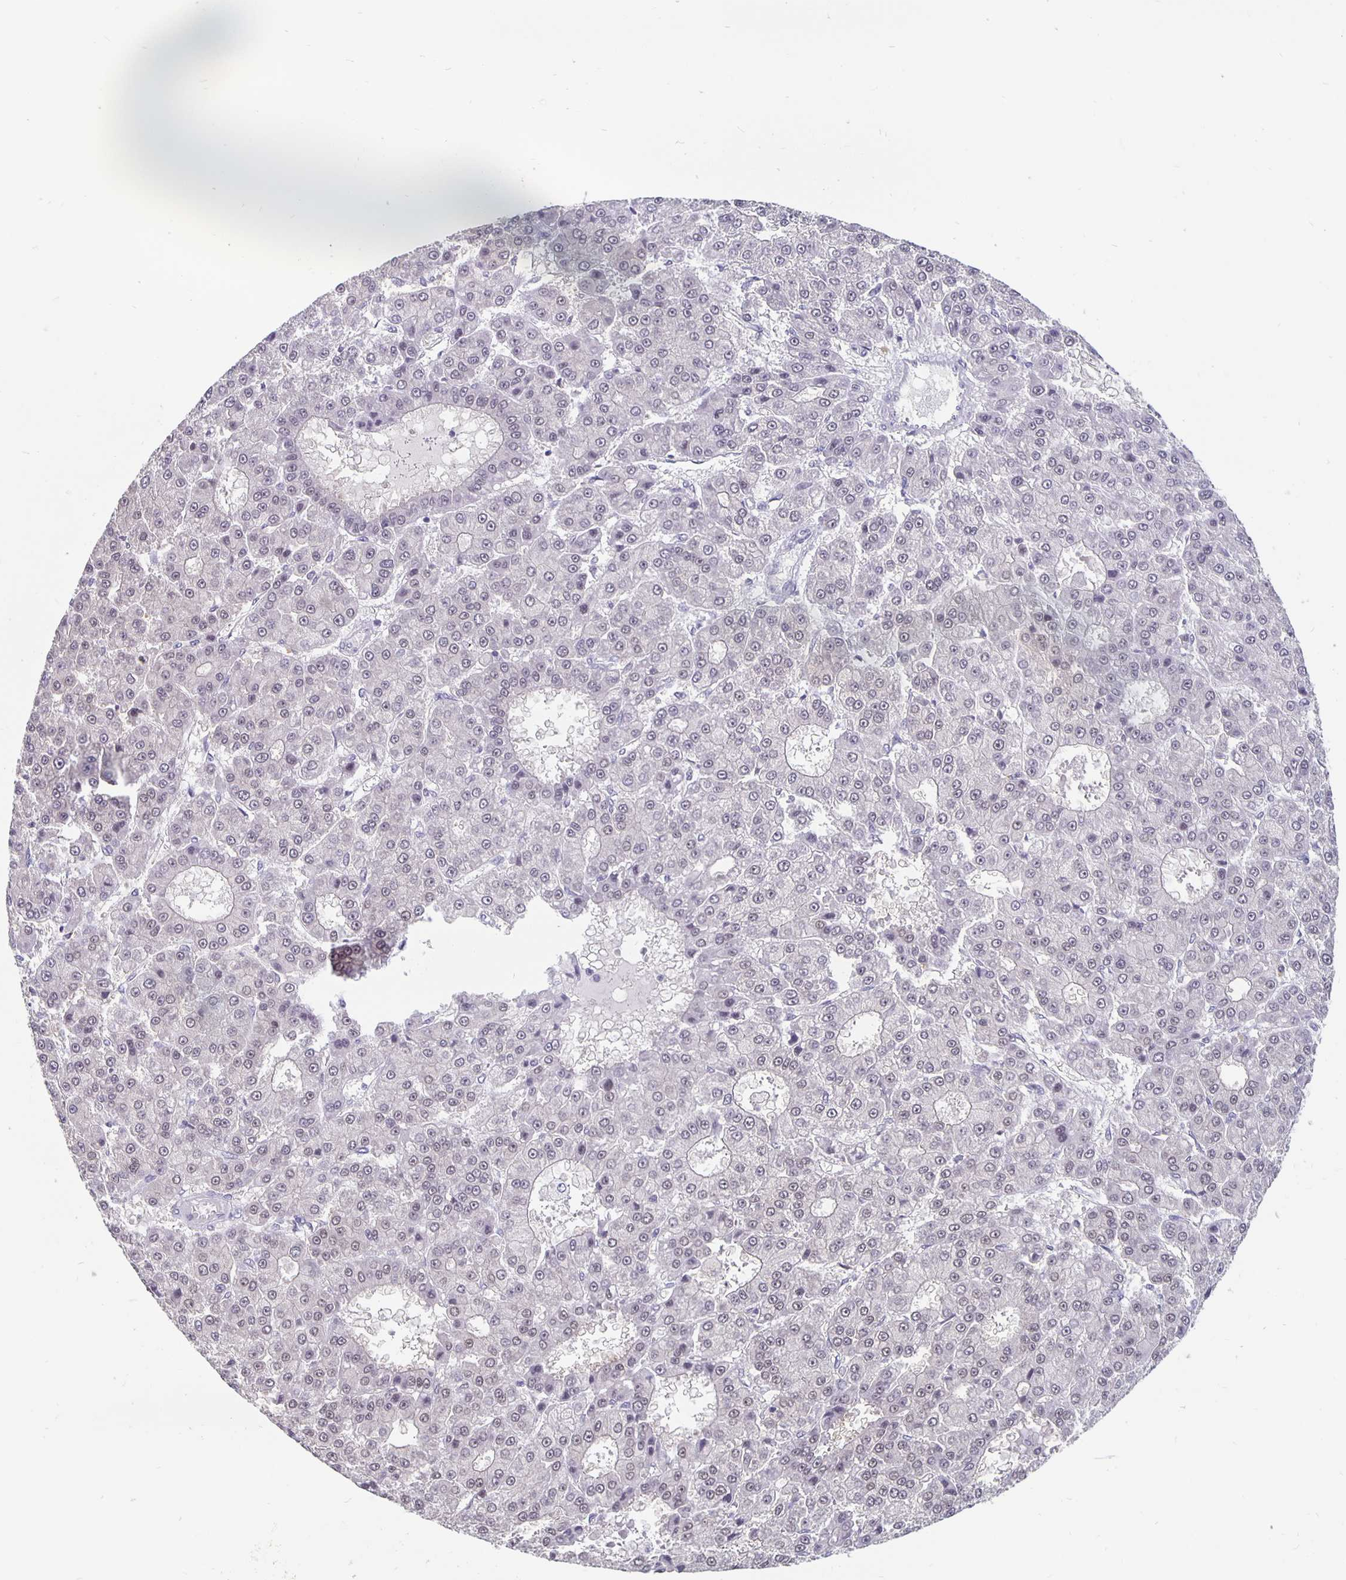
{"staining": {"intensity": "negative", "quantity": "none", "location": "none"}, "tissue": "liver cancer", "cell_type": "Tumor cells", "image_type": "cancer", "snomed": [{"axis": "morphology", "description": "Carcinoma, Hepatocellular, NOS"}, {"axis": "topography", "description": "Liver"}], "caption": "Tumor cells are negative for brown protein staining in liver cancer.", "gene": "ZNF691", "patient": {"sex": "male", "age": 70}}